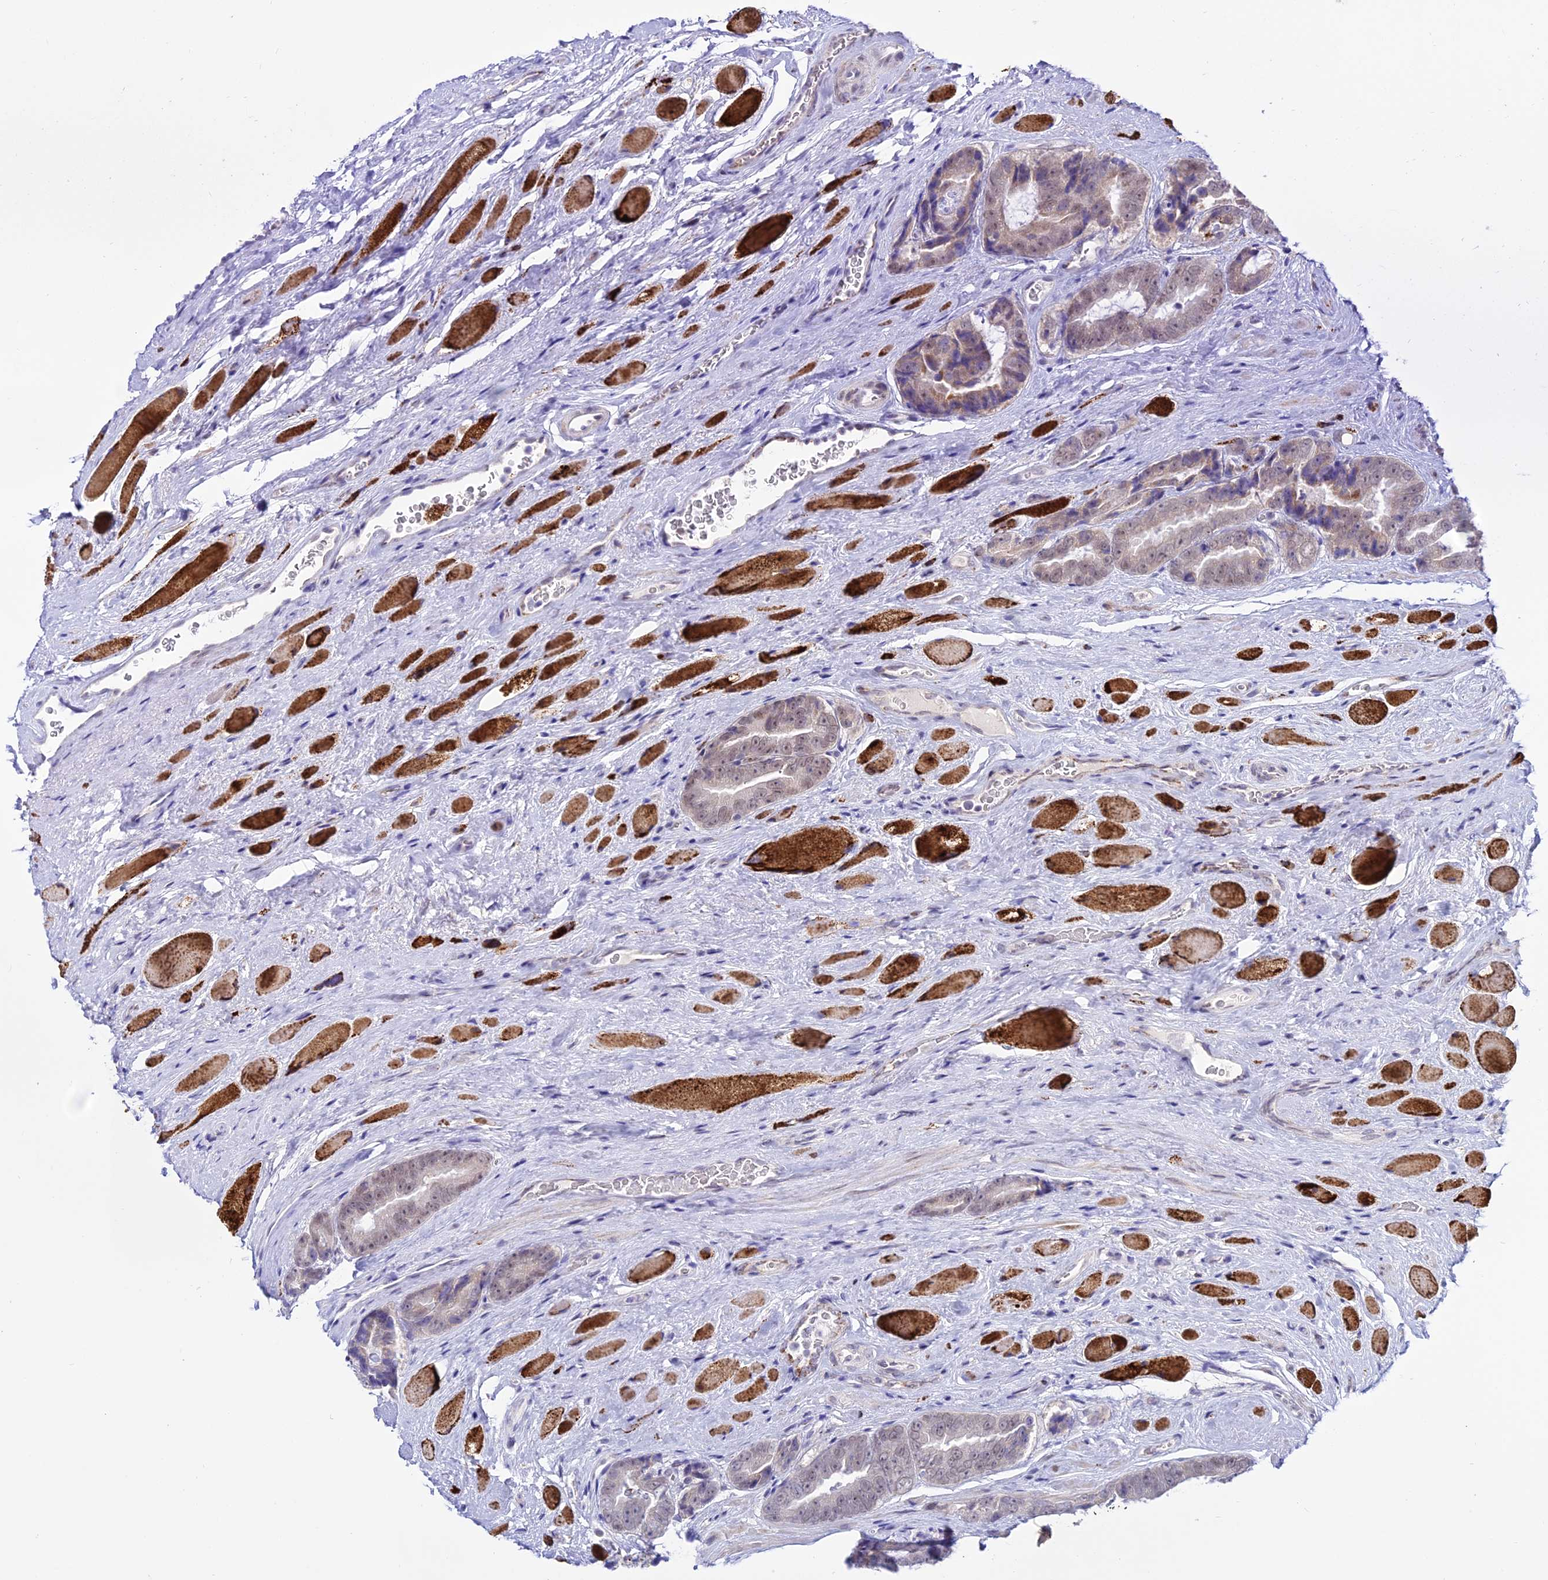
{"staining": {"intensity": "weak", "quantity": ">75%", "location": "nuclear"}, "tissue": "prostate cancer", "cell_type": "Tumor cells", "image_type": "cancer", "snomed": [{"axis": "morphology", "description": "Adenocarcinoma, High grade"}, {"axis": "topography", "description": "Prostate"}], "caption": "High-power microscopy captured an IHC image of prostate high-grade adenocarcinoma, revealing weak nuclear staining in approximately >75% of tumor cells.", "gene": "C6orf163", "patient": {"sex": "male", "age": 72}}